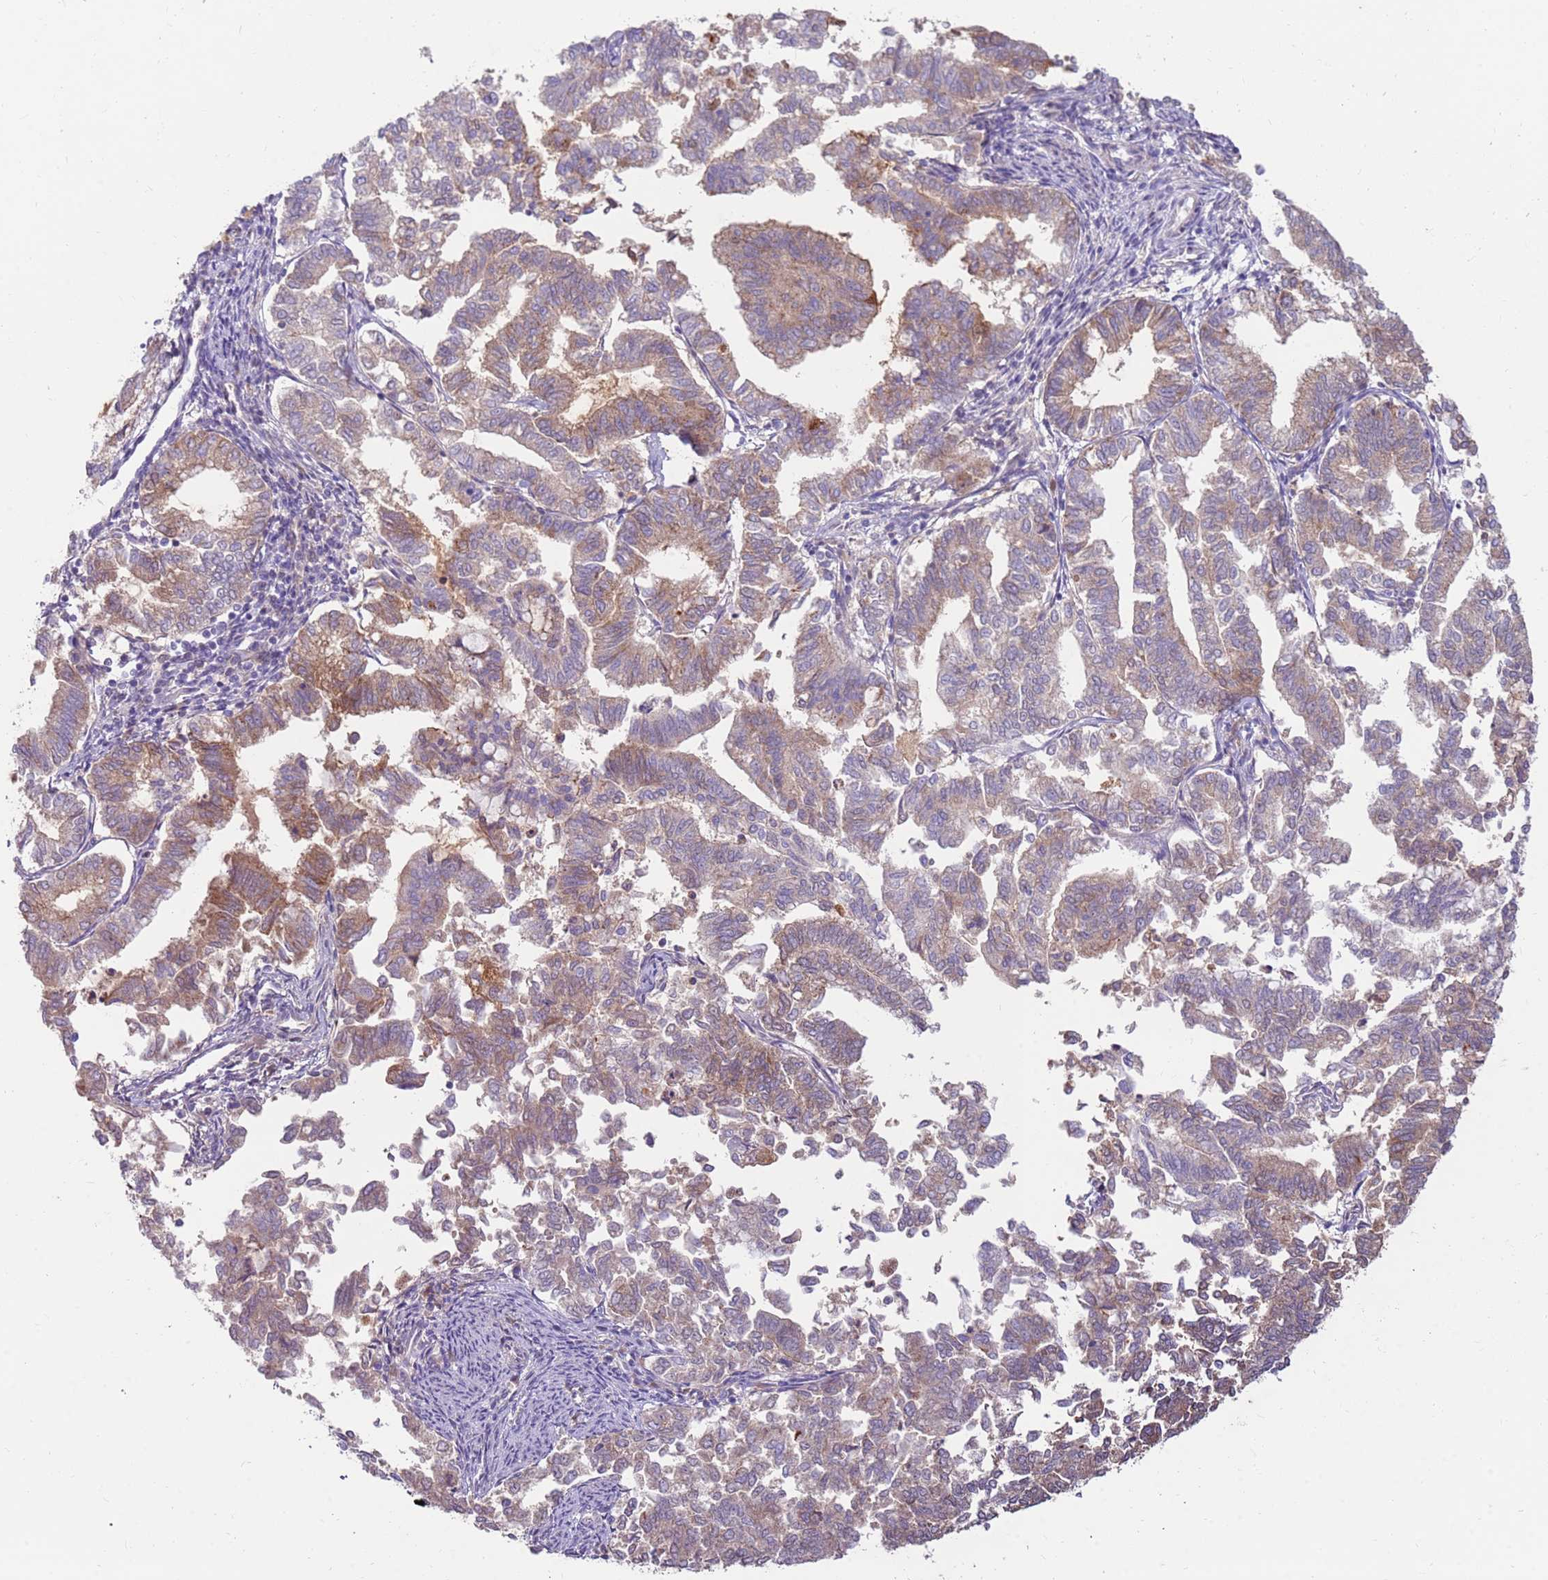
{"staining": {"intensity": "weak", "quantity": "25%-75%", "location": "cytoplasmic/membranous"}, "tissue": "endometrial cancer", "cell_type": "Tumor cells", "image_type": "cancer", "snomed": [{"axis": "morphology", "description": "Adenocarcinoma, NOS"}, {"axis": "topography", "description": "Endometrium"}], "caption": "High-power microscopy captured an IHC micrograph of endometrial cancer, revealing weak cytoplasmic/membranous positivity in approximately 25%-75% of tumor cells.", "gene": "SLC44A4", "patient": {"sex": "female", "age": 79}}